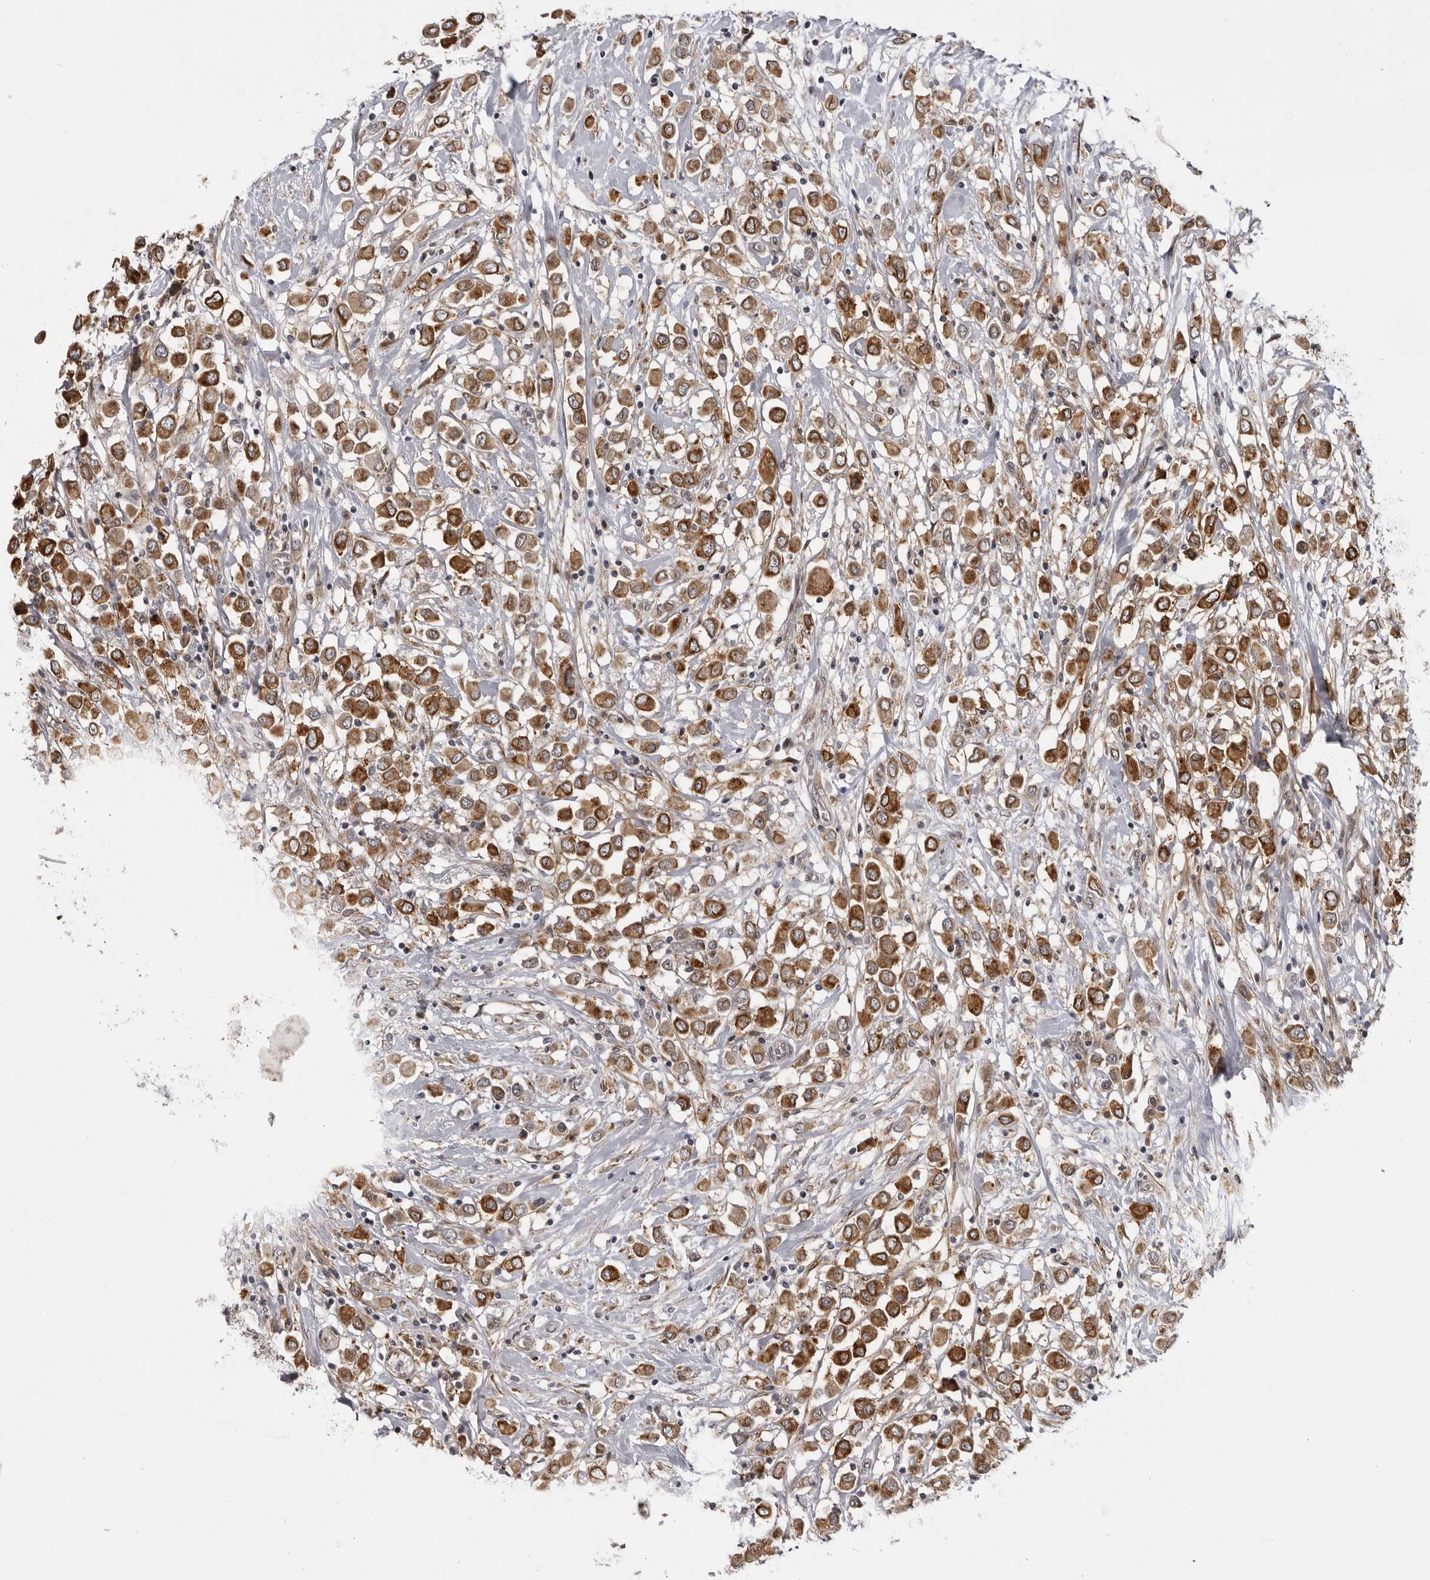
{"staining": {"intensity": "strong", "quantity": "25%-75%", "location": "cytoplasmic/membranous"}, "tissue": "breast cancer", "cell_type": "Tumor cells", "image_type": "cancer", "snomed": [{"axis": "morphology", "description": "Duct carcinoma"}, {"axis": "topography", "description": "Breast"}], "caption": "The immunohistochemical stain shows strong cytoplasmic/membranous expression in tumor cells of breast cancer tissue. Nuclei are stained in blue.", "gene": "DNAH14", "patient": {"sex": "female", "age": 61}}